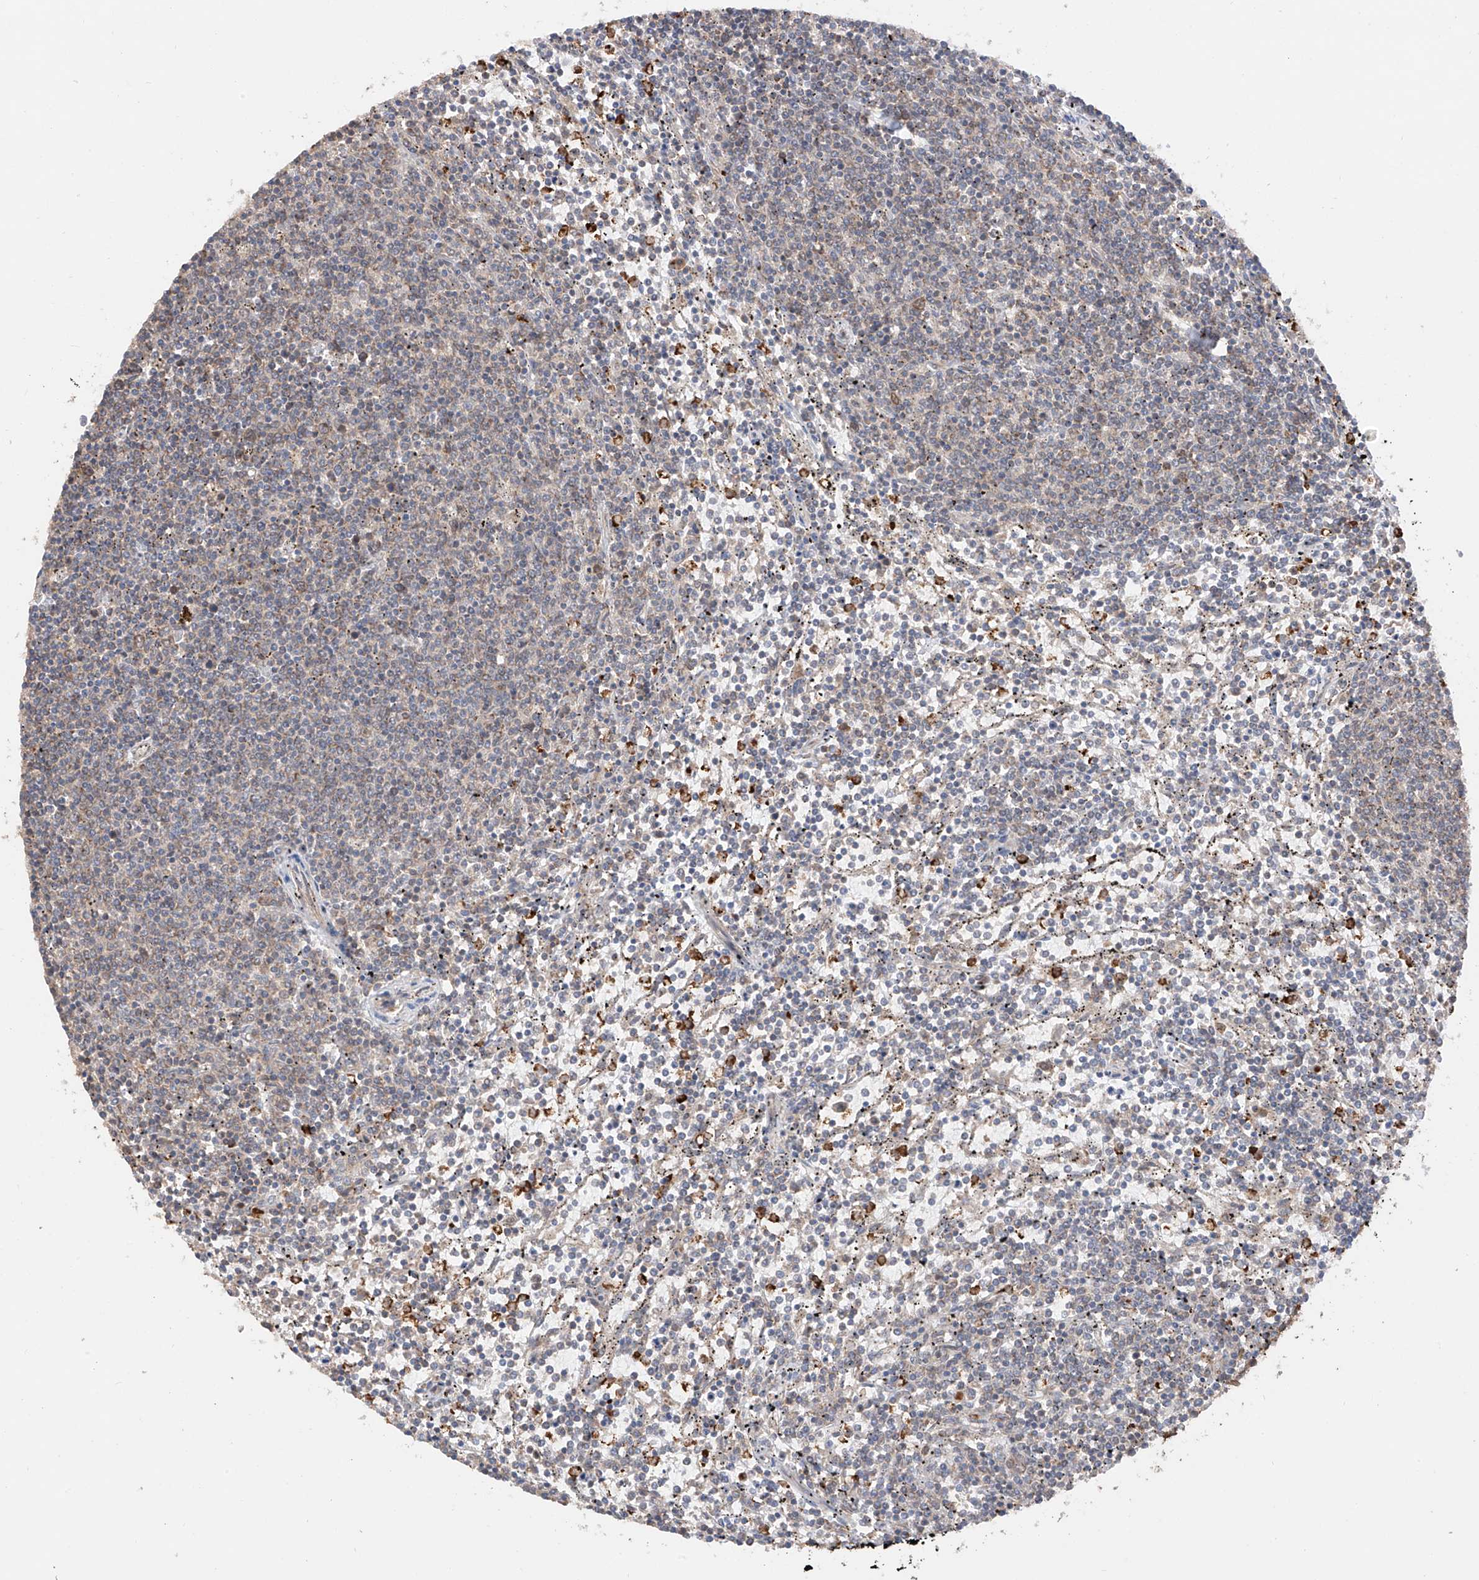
{"staining": {"intensity": "negative", "quantity": "none", "location": "none"}, "tissue": "lymphoma", "cell_type": "Tumor cells", "image_type": "cancer", "snomed": [{"axis": "morphology", "description": "Malignant lymphoma, non-Hodgkin's type, Low grade"}, {"axis": "topography", "description": "Spleen"}], "caption": "High power microscopy micrograph of an immunohistochemistry histopathology image of lymphoma, revealing no significant staining in tumor cells.", "gene": "AHCTF1", "patient": {"sex": "female", "age": 50}}